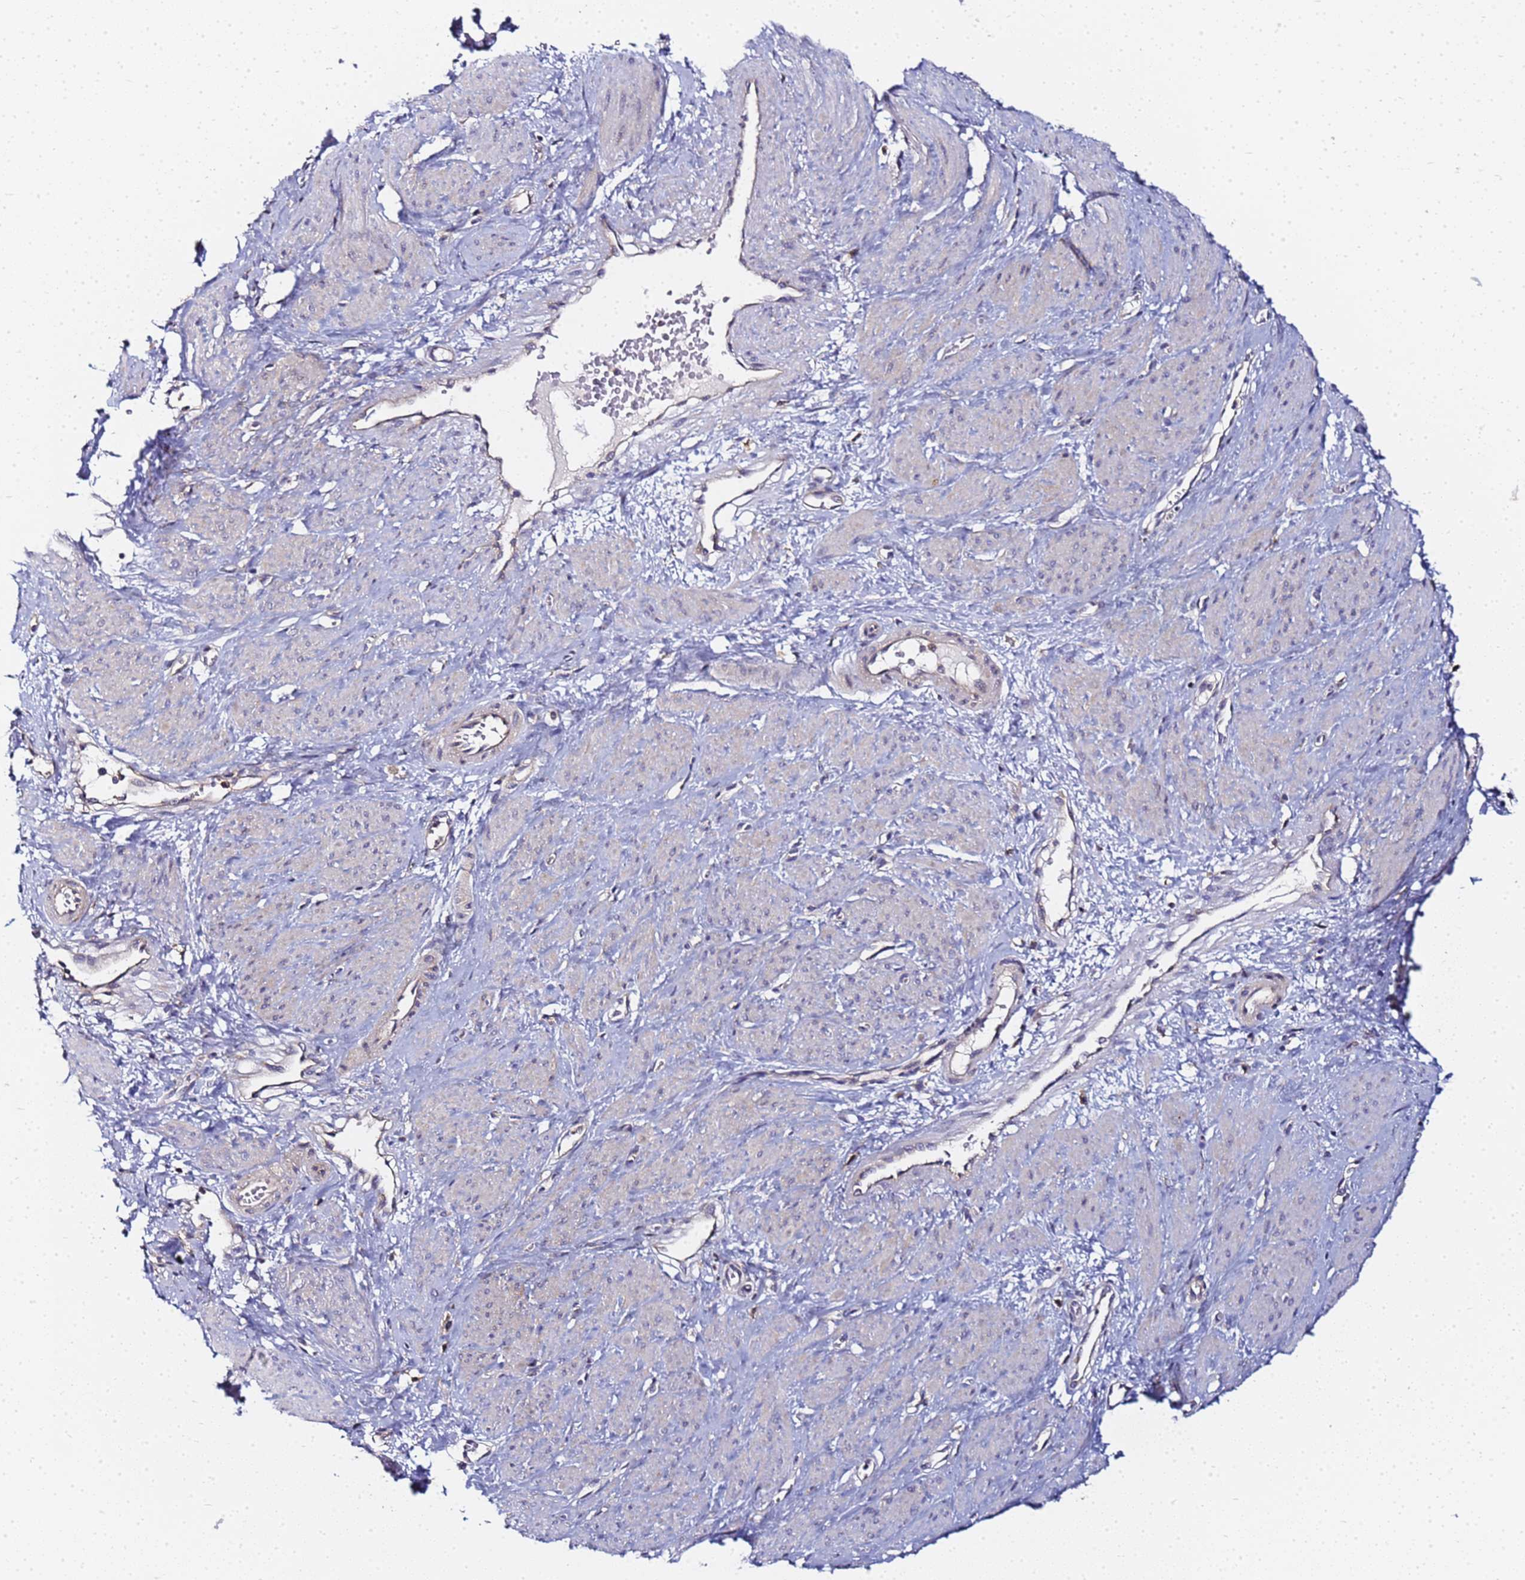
{"staining": {"intensity": "negative", "quantity": "none", "location": "none"}, "tissue": "smooth muscle", "cell_type": "Smooth muscle cells", "image_type": "normal", "snomed": [{"axis": "morphology", "description": "Normal tissue, NOS"}, {"axis": "topography", "description": "Smooth muscle"}, {"axis": "topography", "description": "Uterus"}], "caption": "Smooth muscle cells are negative for brown protein staining in normal smooth muscle.", "gene": "CHM", "patient": {"sex": "female", "age": 39}}